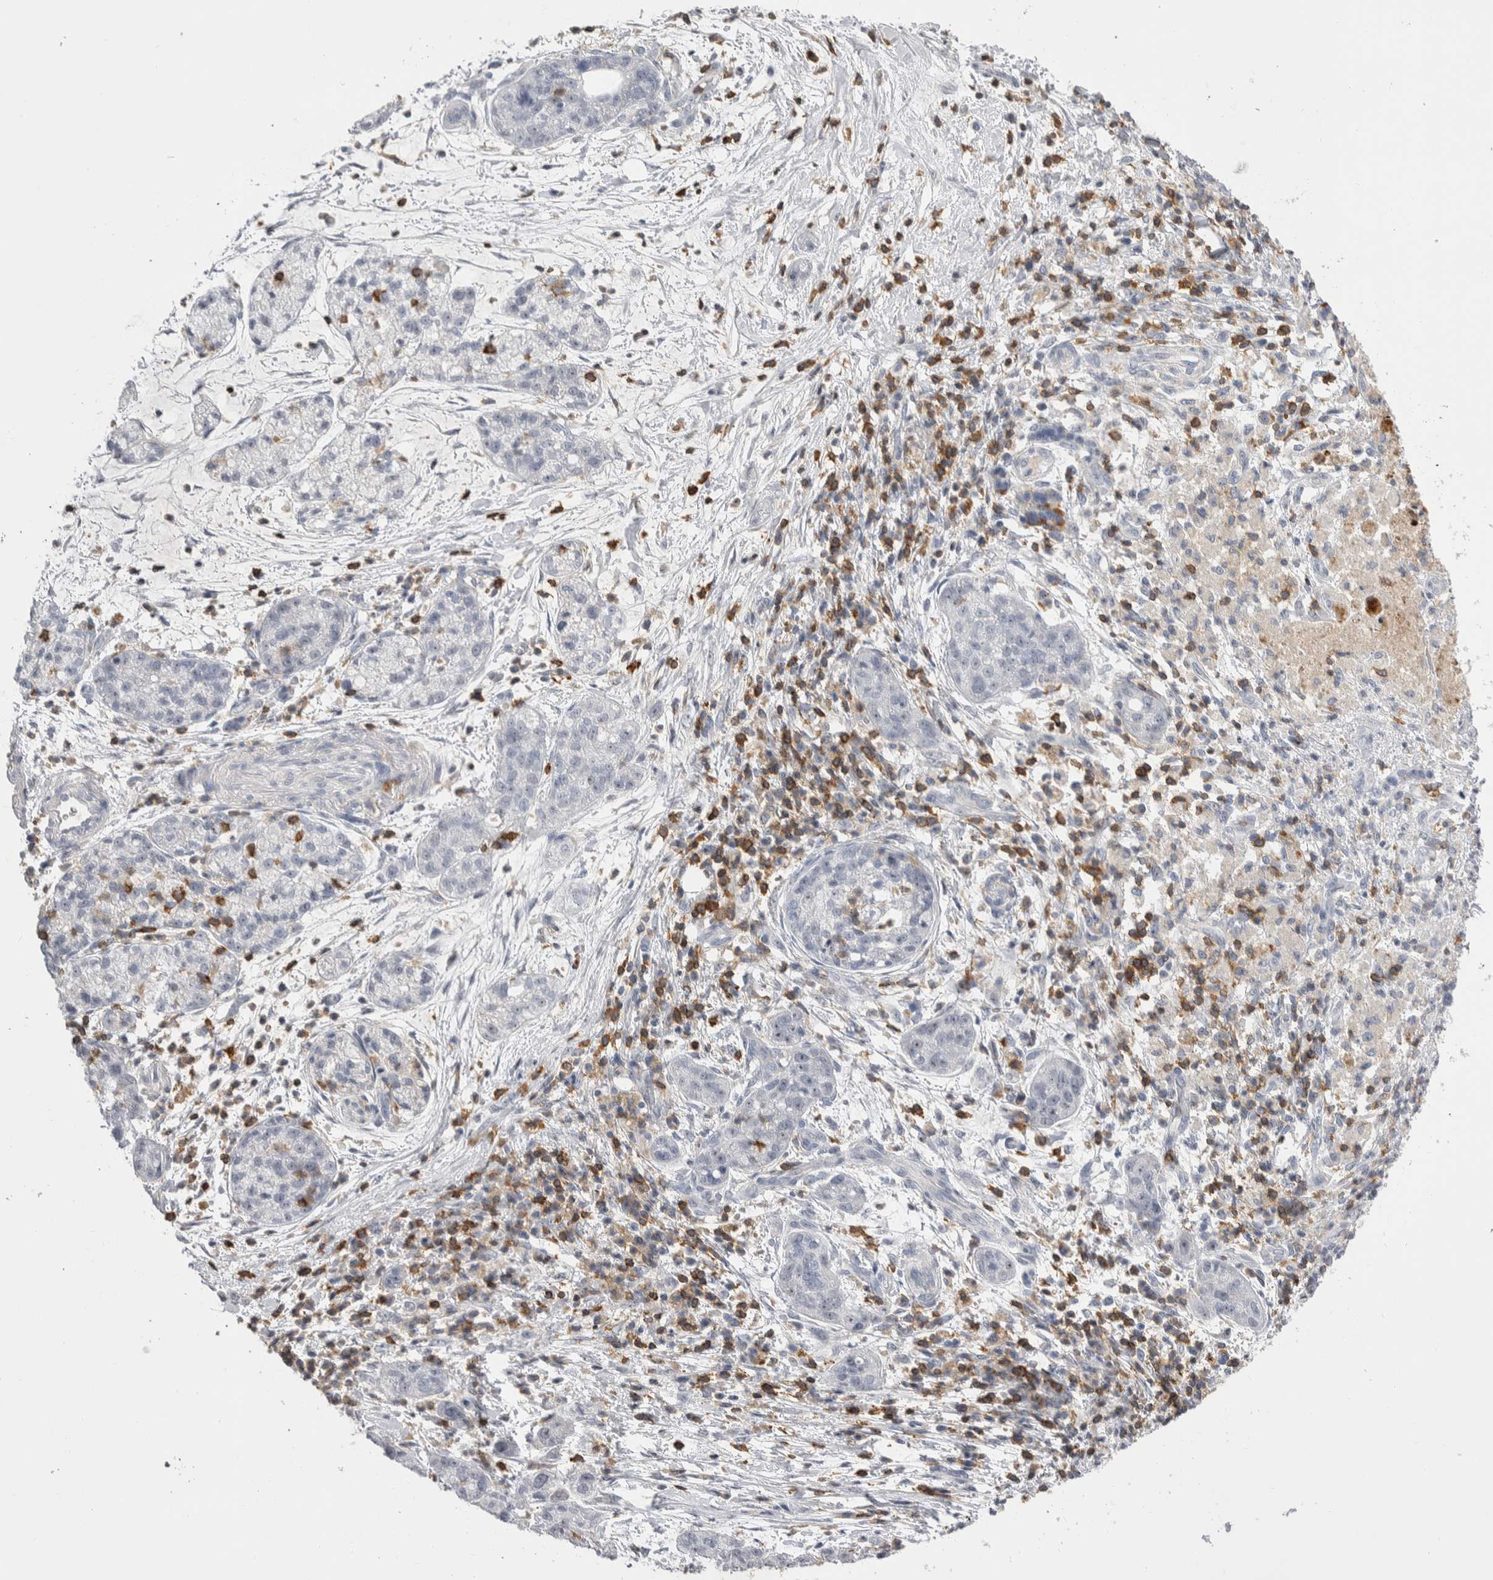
{"staining": {"intensity": "negative", "quantity": "none", "location": "none"}, "tissue": "pancreatic cancer", "cell_type": "Tumor cells", "image_type": "cancer", "snomed": [{"axis": "morphology", "description": "Adenocarcinoma, NOS"}, {"axis": "topography", "description": "Pancreas"}], "caption": "A micrograph of adenocarcinoma (pancreatic) stained for a protein displays no brown staining in tumor cells.", "gene": "CEP295NL", "patient": {"sex": "female", "age": 78}}